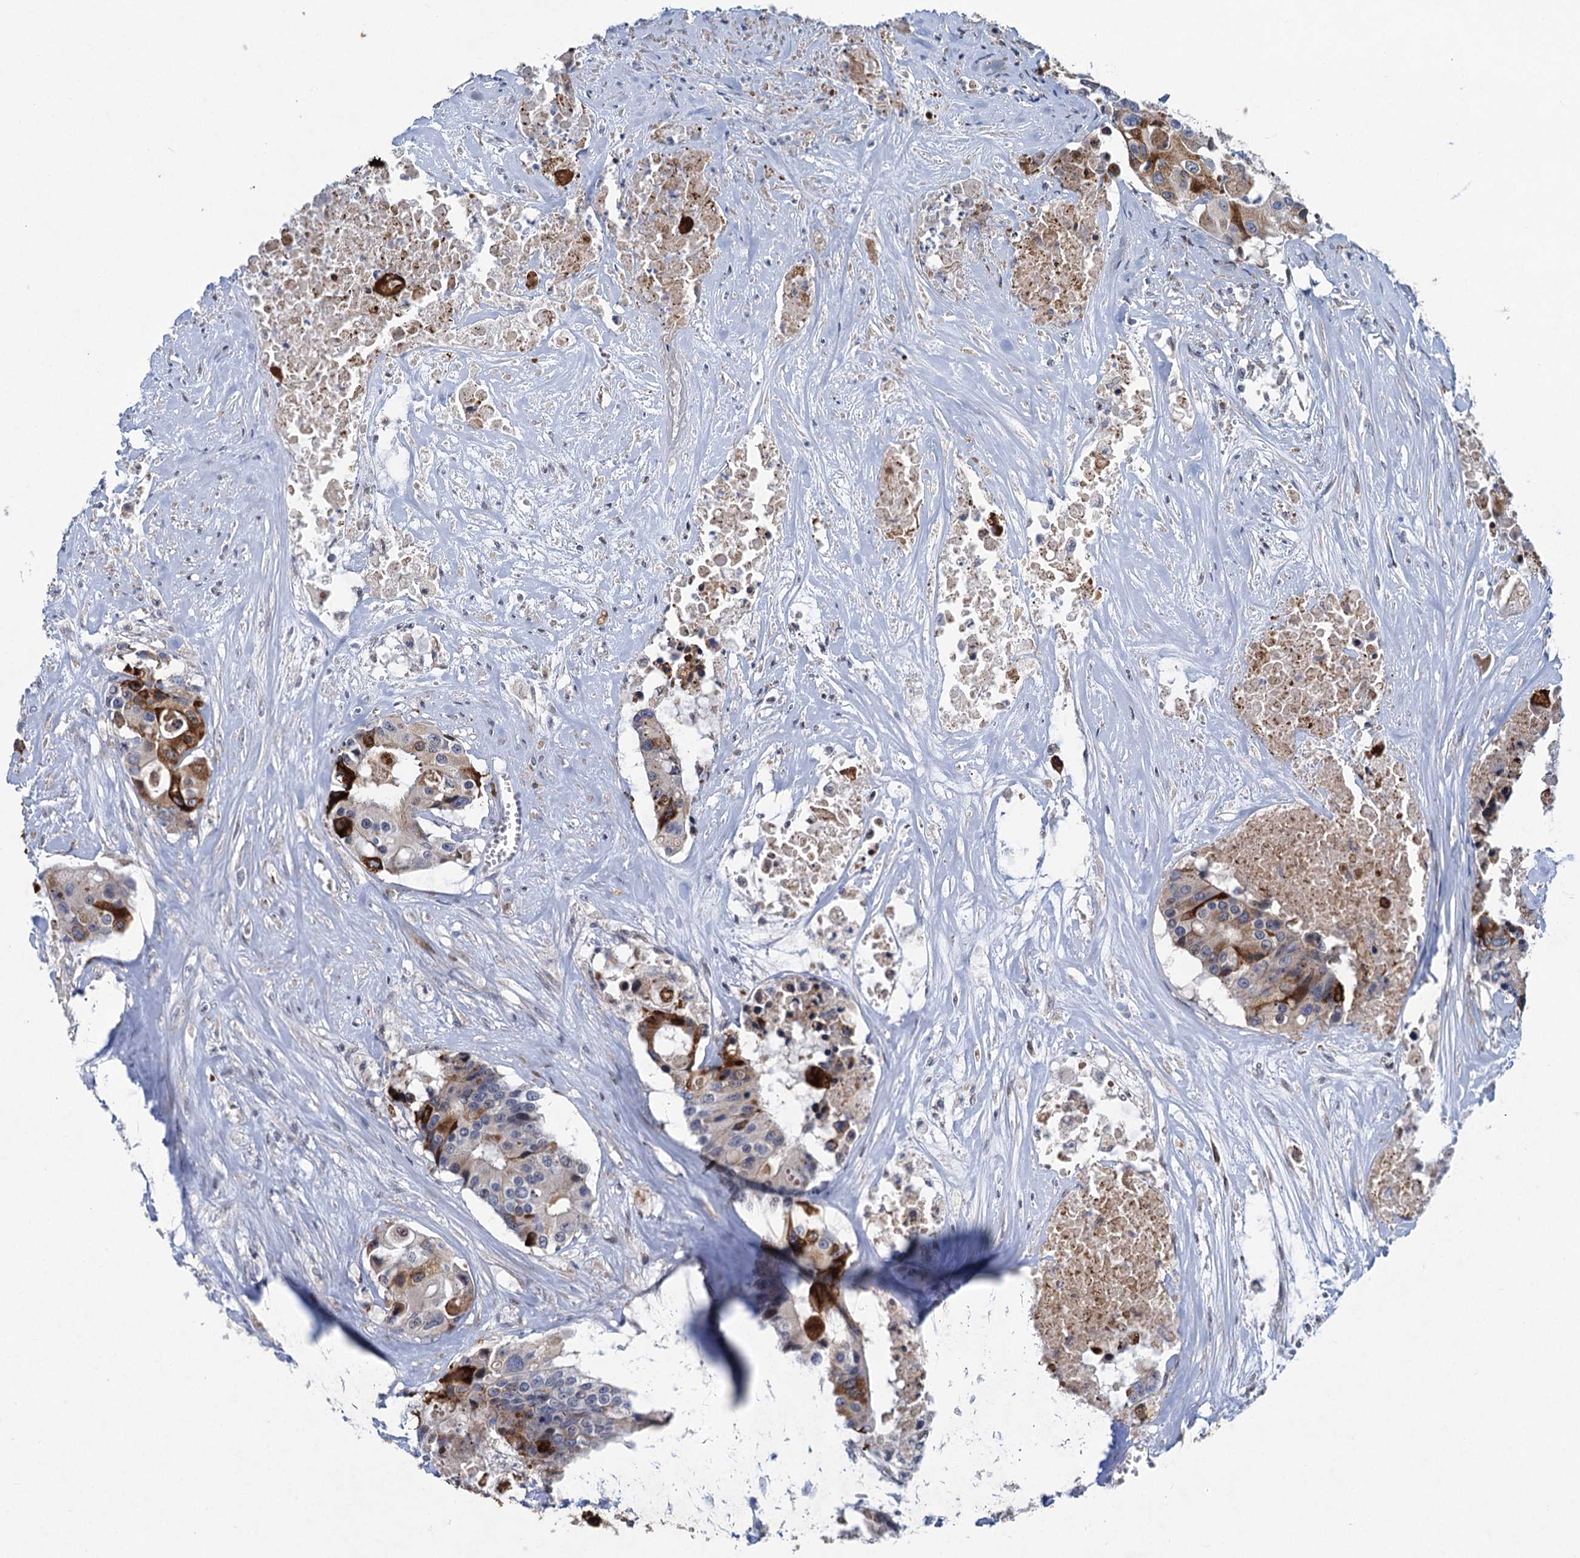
{"staining": {"intensity": "strong", "quantity": "<25%", "location": "cytoplasmic/membranous"}, "tissue": "colorectal cancer", "cell_type": "Tumor cells", "image_type": "cancer", "snomed": [{"axis": "morphology", "description": "Adenocarcinoma, NOS"}, {"axis": "topography", "description": "Colon"}], "caption": "The immunohistochemical stain labels strong cytoplasmic/membranous positivity in tumor cells of adenocarcinoma (colorectal) tissue. Nuclei are stained in blue.", "gene": "QPCTL", "patient": {"sex": "male", "age": 77}}